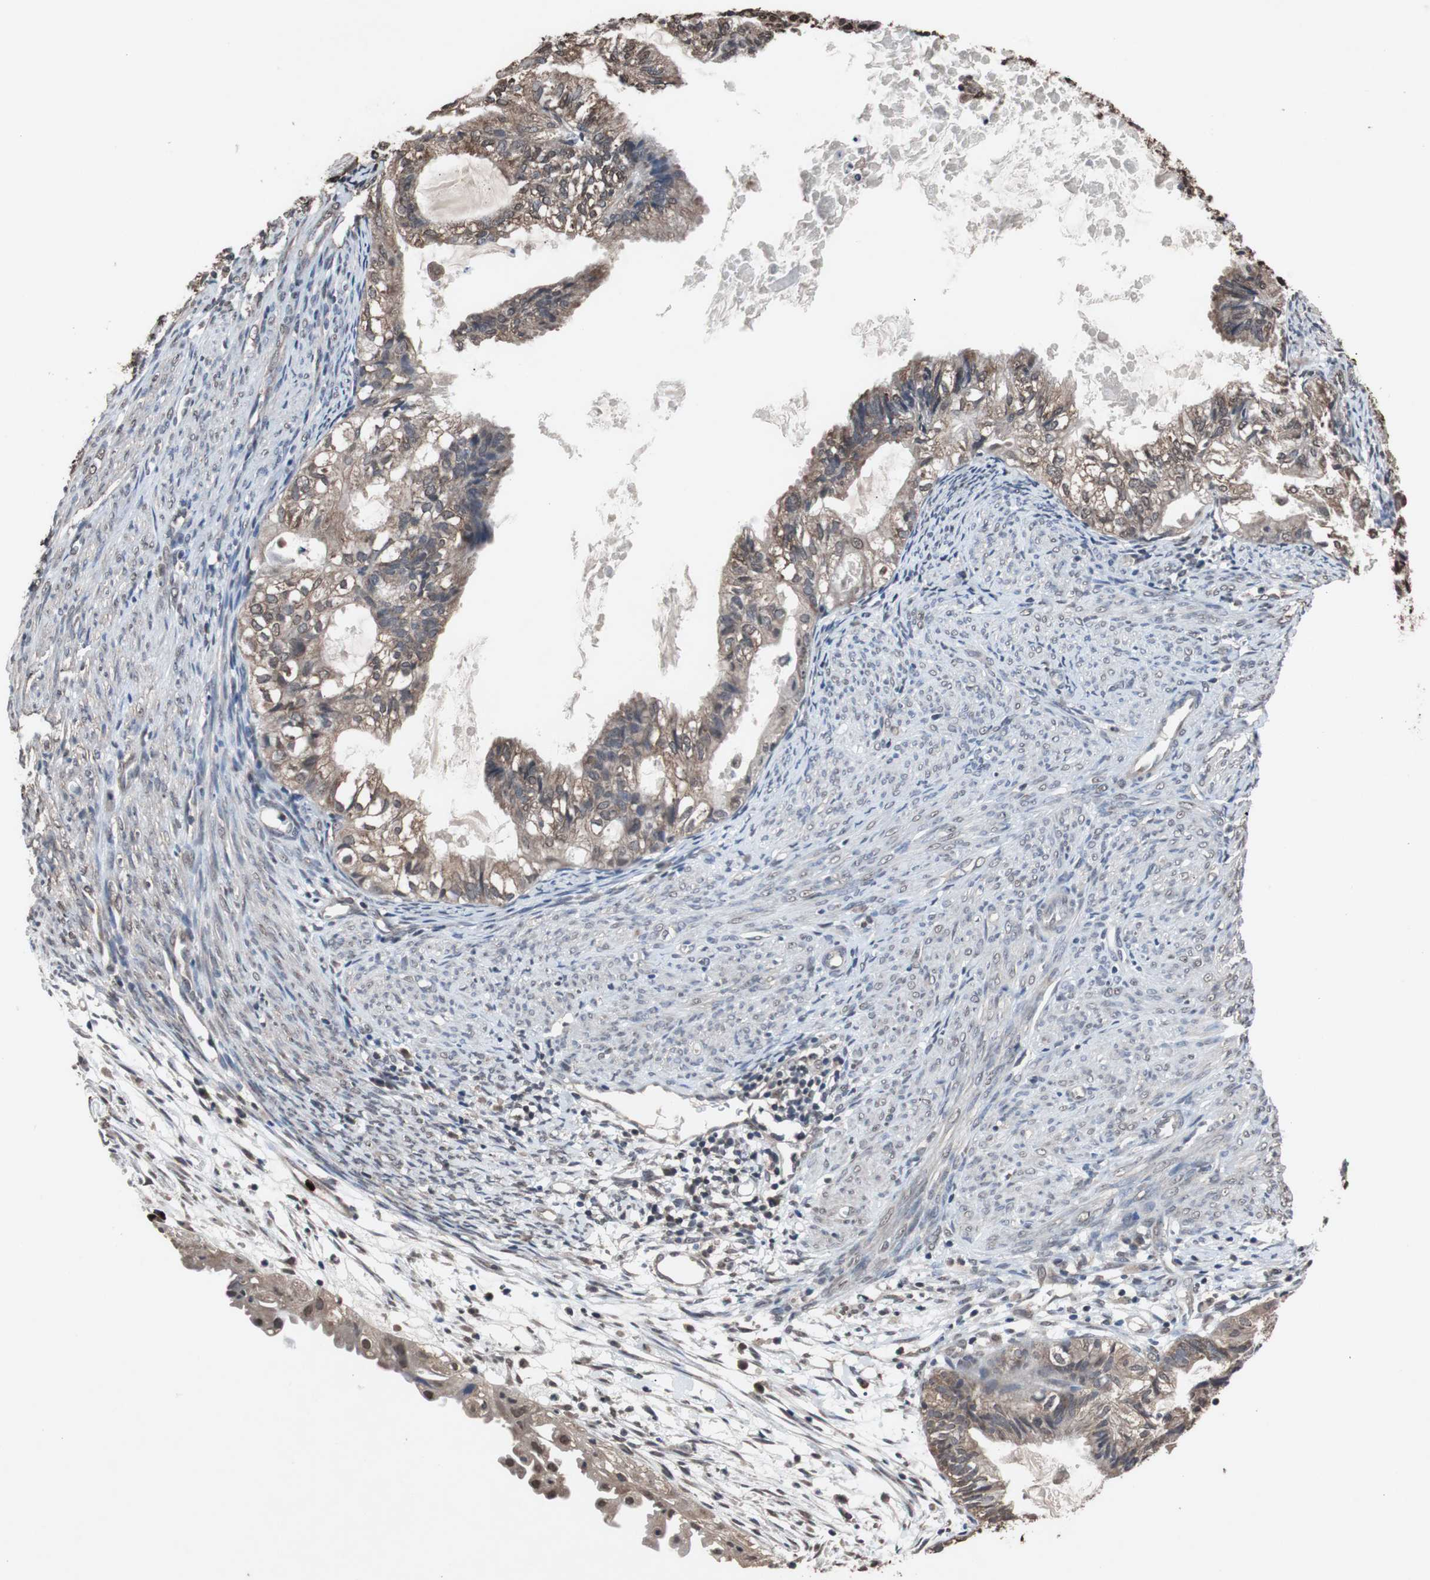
{"staining": {"intensity": "moderate", "quantity": ">75%", "location": "cytoplasmic/membranous"}, "tissue": "cervical cancer", "cell_type": "Tumor cells", "image_type": "cancer", "snomed": [{"axis": "morphology", "description": "Normal tissue, NOS"}, {"axis": "morphology", "description": "Adenocarcinoma, NOS"}, {"axis": "topography", "description": "Cervix"}, {"axis": "topography", "description": "Endometrium"}], "caption": "This photomicrograph exhibits immunohistochemistry (IHC) staining of human cervical cancer, with medium moderate cytoplasmic/membranous positivity in about >75% of tumor cells.", "gene": "MED27", "patient": {"sex": "female", "age": 86}}